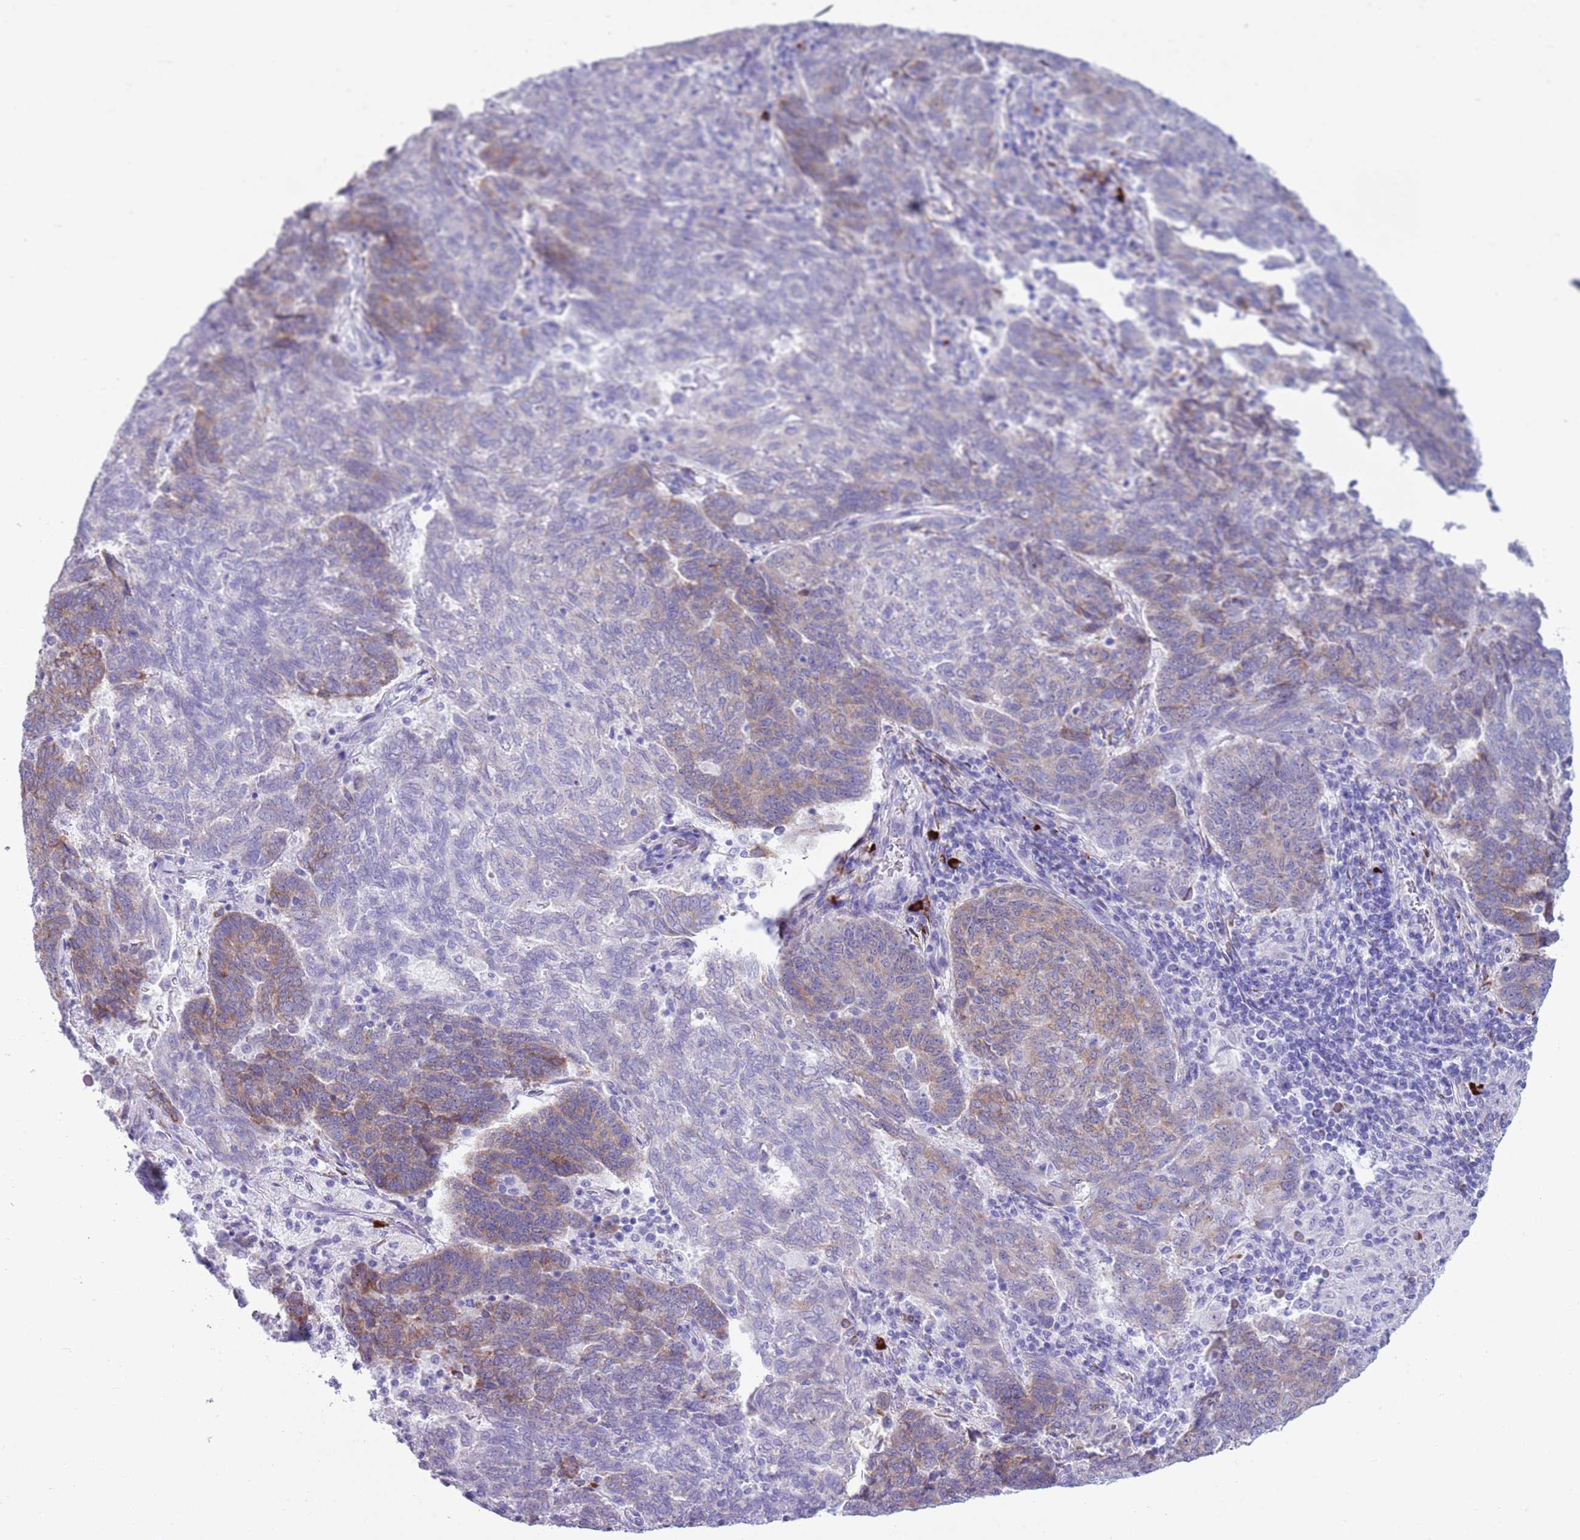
{"staining": {"intensity": "moderate", "quantity": "<25%", "location": "cytoplasmic/membranous"}, "tissue": "endometrial cancer", "cell_type": "Tumor cells", "image_type": "cancer", "snomed": [{"axis": "morphology", "description": "Adenocarcinoma, NOS"}, {"axis": "topography", "description": "Endometrium"}], "caption": "High-magnification brightfield microscopy of endometrial cancer (adenocarcinoma) stained with DAB (3,3'-diaminobenzidine) (brown) and counterstained with hematoxylin (blue). tumor cells exhibit moderate cytoplasmic/membranous expression is appreciated in approximately<25% of cells. (DAB IHC with brightfield microscopy, high magnification).", "gene": "LY6G5B", "patient": {"sex": "female", "age": 80}}